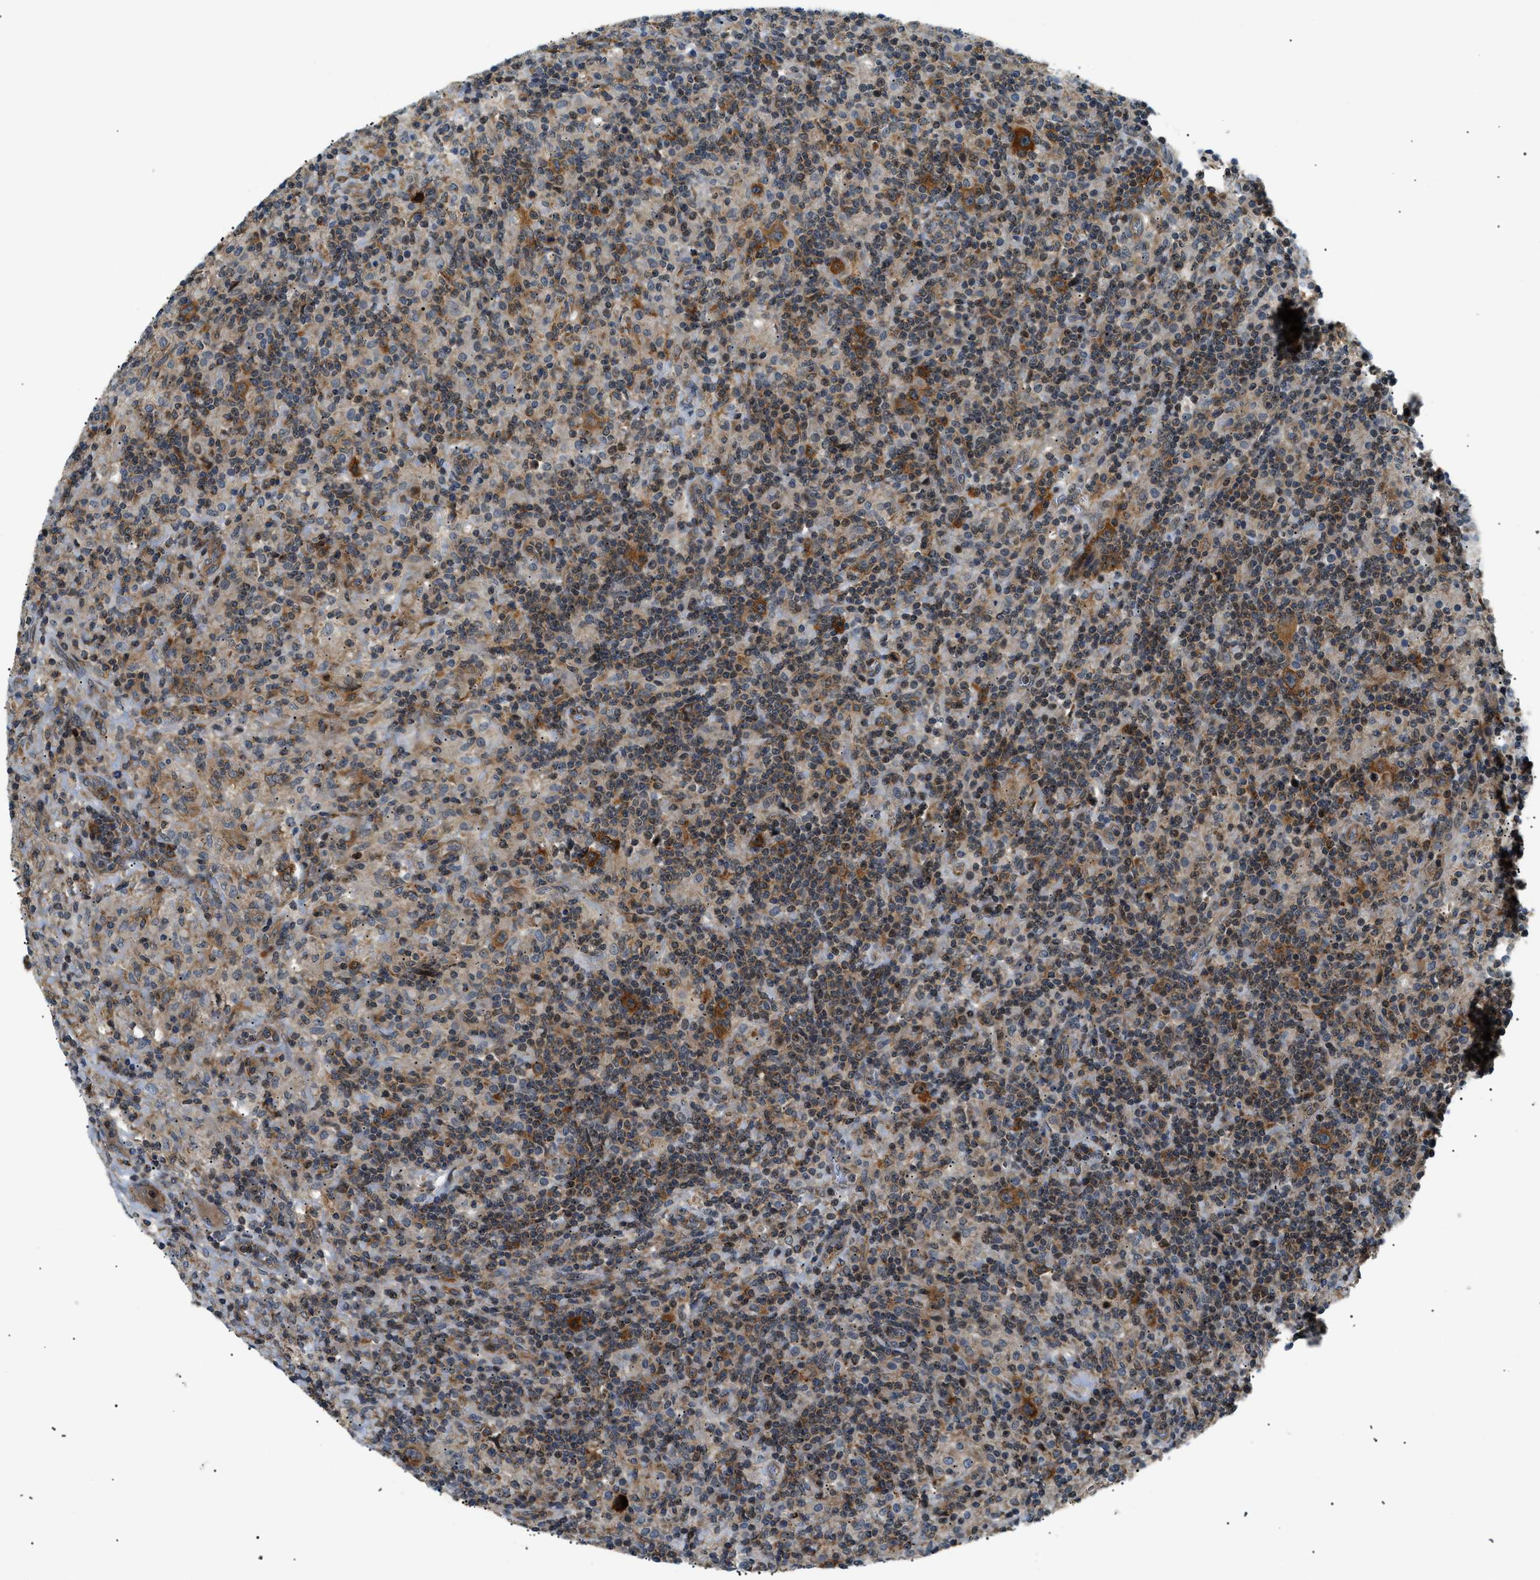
{"staining": {"intensity": "strong", "quantity": ">75%", "location": "cytoplasmic/membranous"}, "tissue": "lymphoma", "cell_type": "Tumor cells", "image_type": "cancer", "snomed": [{"axis": "morphology", "description": "Hodgkin's disease, NOS"}, {"axis": "topography", "description": "Lymph node"}], "caption": "Brown immunohistochemical staining in human lymphoma reveals strong cytoplasmic/membranous staining in about >75% of tumor cells. Nuclei are stained in blue.", "gene": "SRPK1", "patient": {"sex": "male", "age": 70}}